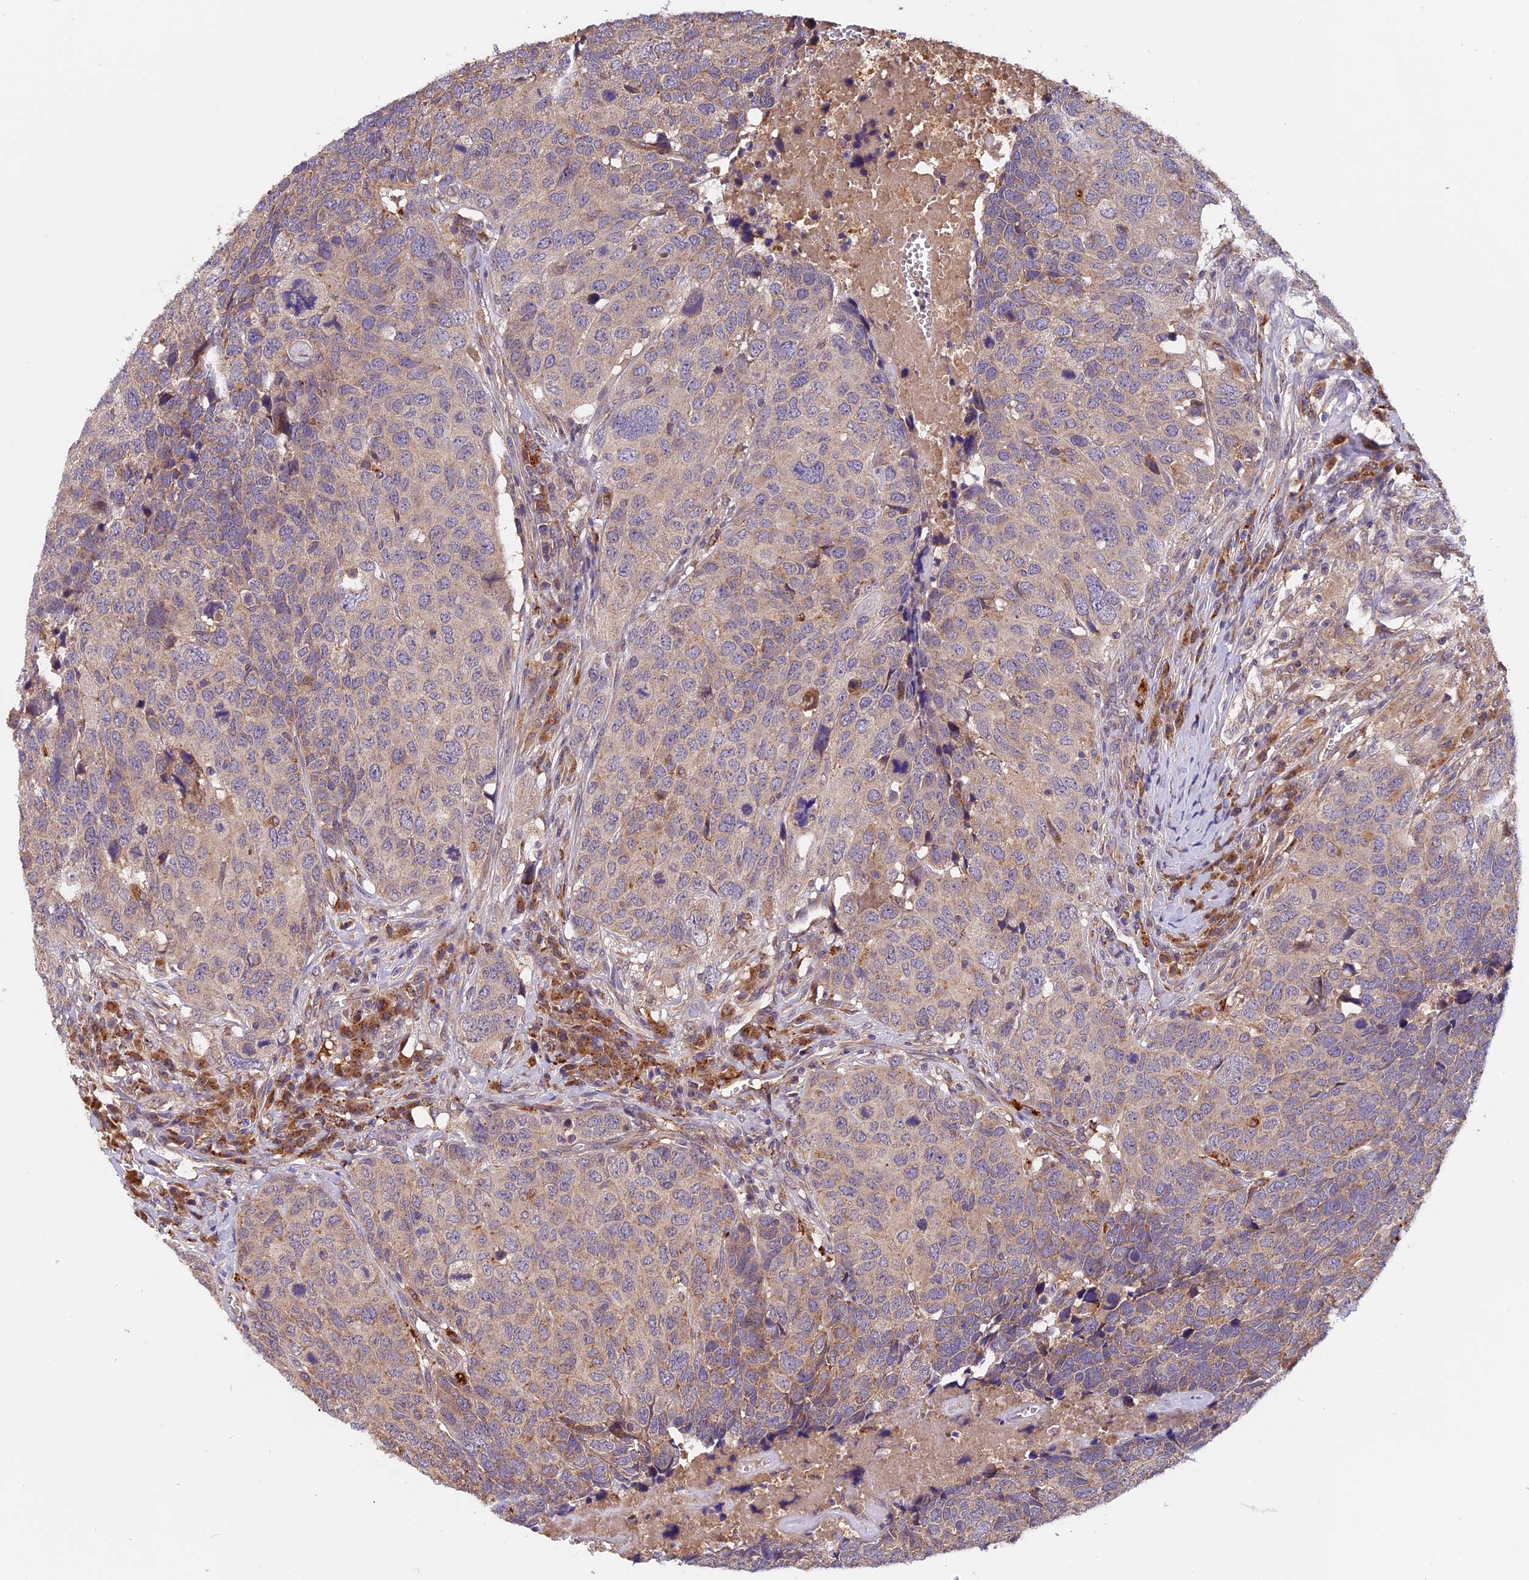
{"staining": {"intensity": "weak", "quantity": ">75%", "location": "cytoplasmic/membranous"}, "tissue": "head and neck cancer", "cell_type": "Tumor cells", "image_type": "cancer", "snomed": [{"axis": "morphology", "description": "Squamous cell carcinoma, NOS"}, {"axis": "topography", "description": "Head-Neck"}], "caption": "Brown immunohistochemical staining in head and neck squamous cell carcinoma shows weak cytoplasmic/membranous expression in approximately >75% of tumor cells. (Brightfield microscopy of DAB IHC at high magnification).", "gene": "COPE", "patient": {"sex": "male", "age": 66}}